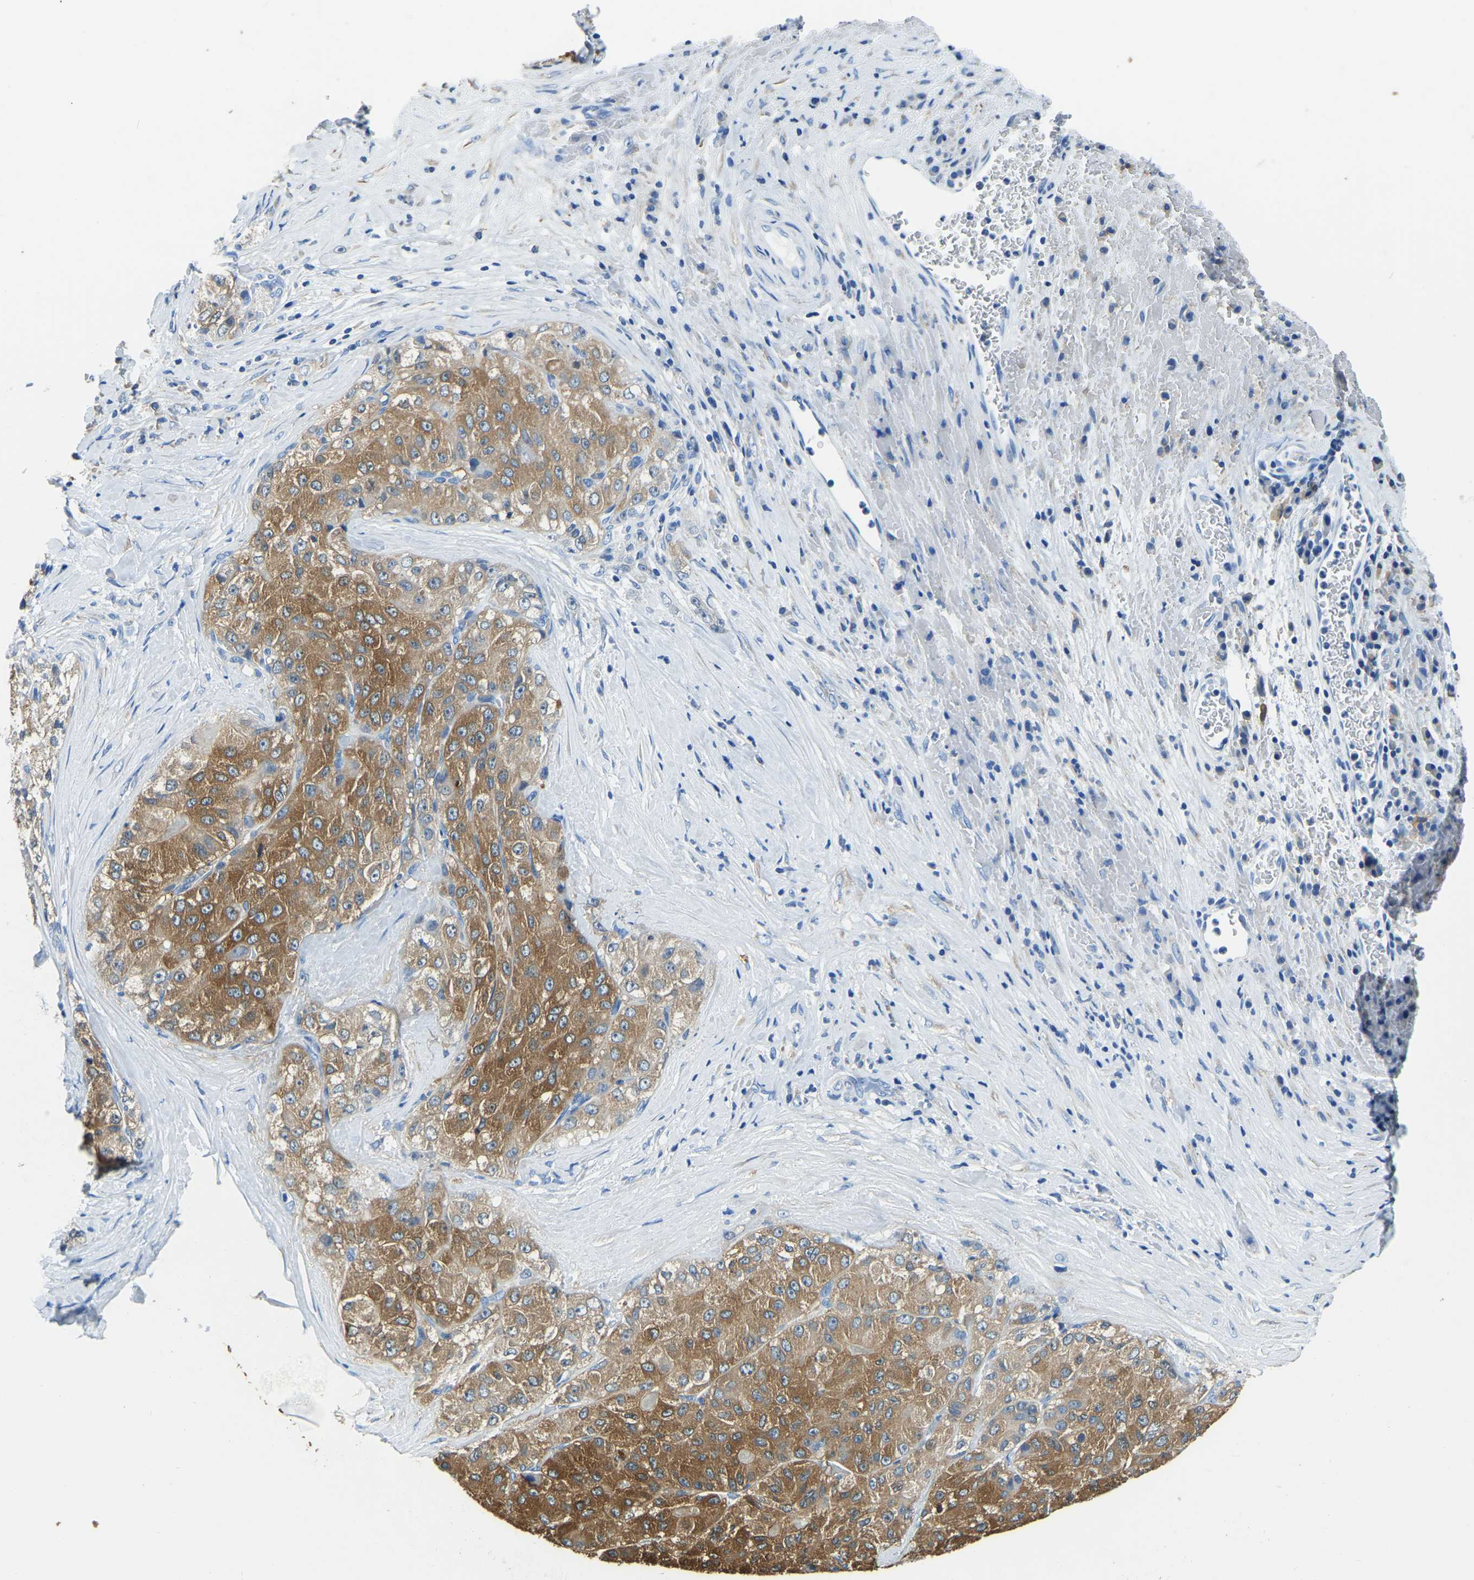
{"staining": {"intensity": "moderate", "quantity": ">75%", "location": "cytoplasmic/membranous"}, "tissue": "liver cancer", "cell_type": "Tumor cells", "image_type": "cancer", "snomed": [{"axis": "morphology", "description": "Carcinoma, Hepatocellular, NOS"}, {"axis": "topography", "description": "Liver"}], "caption": "IHC of liver cancer (hepatocellular carcinoma) exhibits medium levels of moderate cytoplasmic/membranous positivity in about >75% of tumor cells.", "gene": "ZDHHC13", "patient": {"sex": "male", "age": 80}}